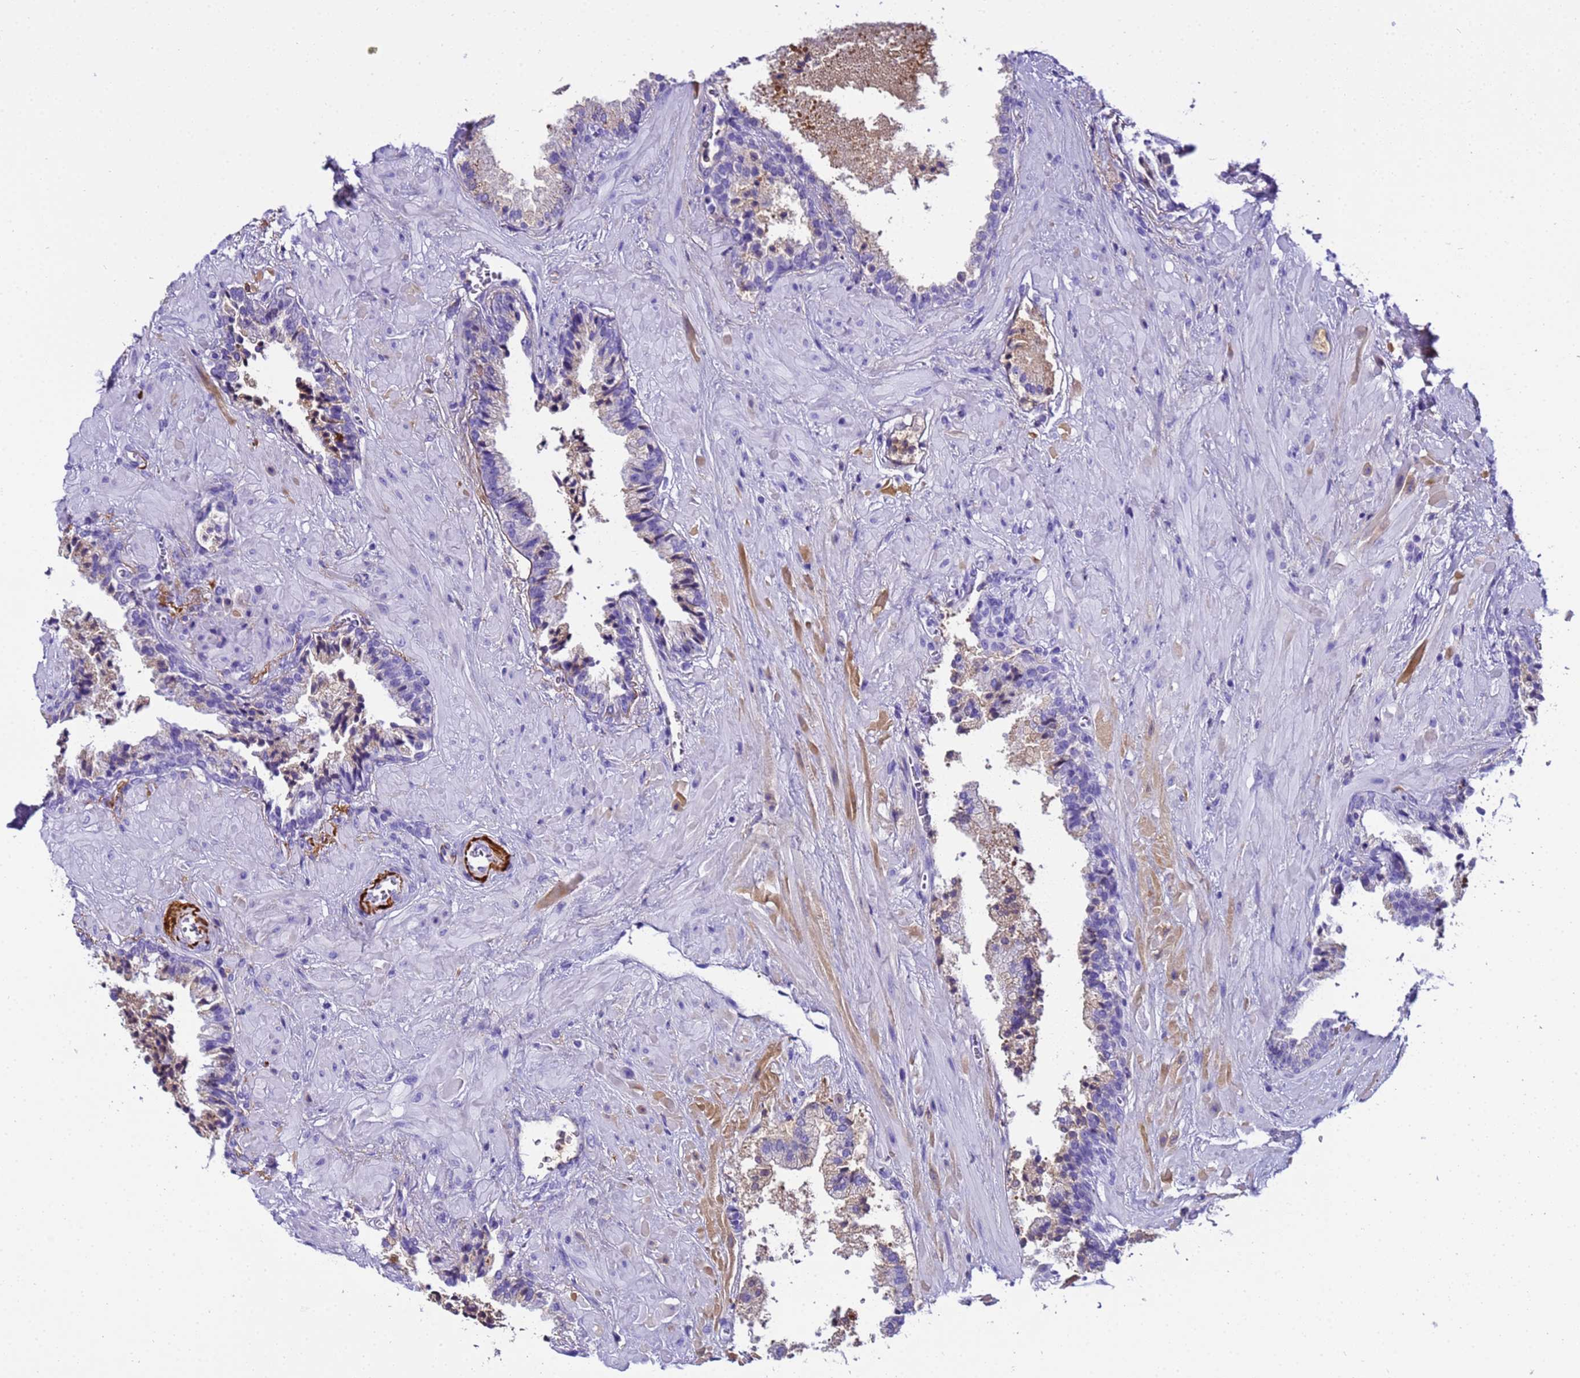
{"staining": {"intensity": "weak", "quantity": "<25%", "location": "cytoplasmic/membranous"}, "tissue": "prostate cancer", "cell_type": "Tumor cells", "image_type": "cancer", "snomed": [{"axis": "morphology", "description": "Adenocarcinoma, High grade"}, {"axis": "topography", "description": "Prostate"}], "caption": "Immunohistochemistry (IHC) of prostate high-grade adenocarcinoma displays no staining in tumor cells.", "gene": "CFHR2", "patient": {"sex": "male", "age": 71}}